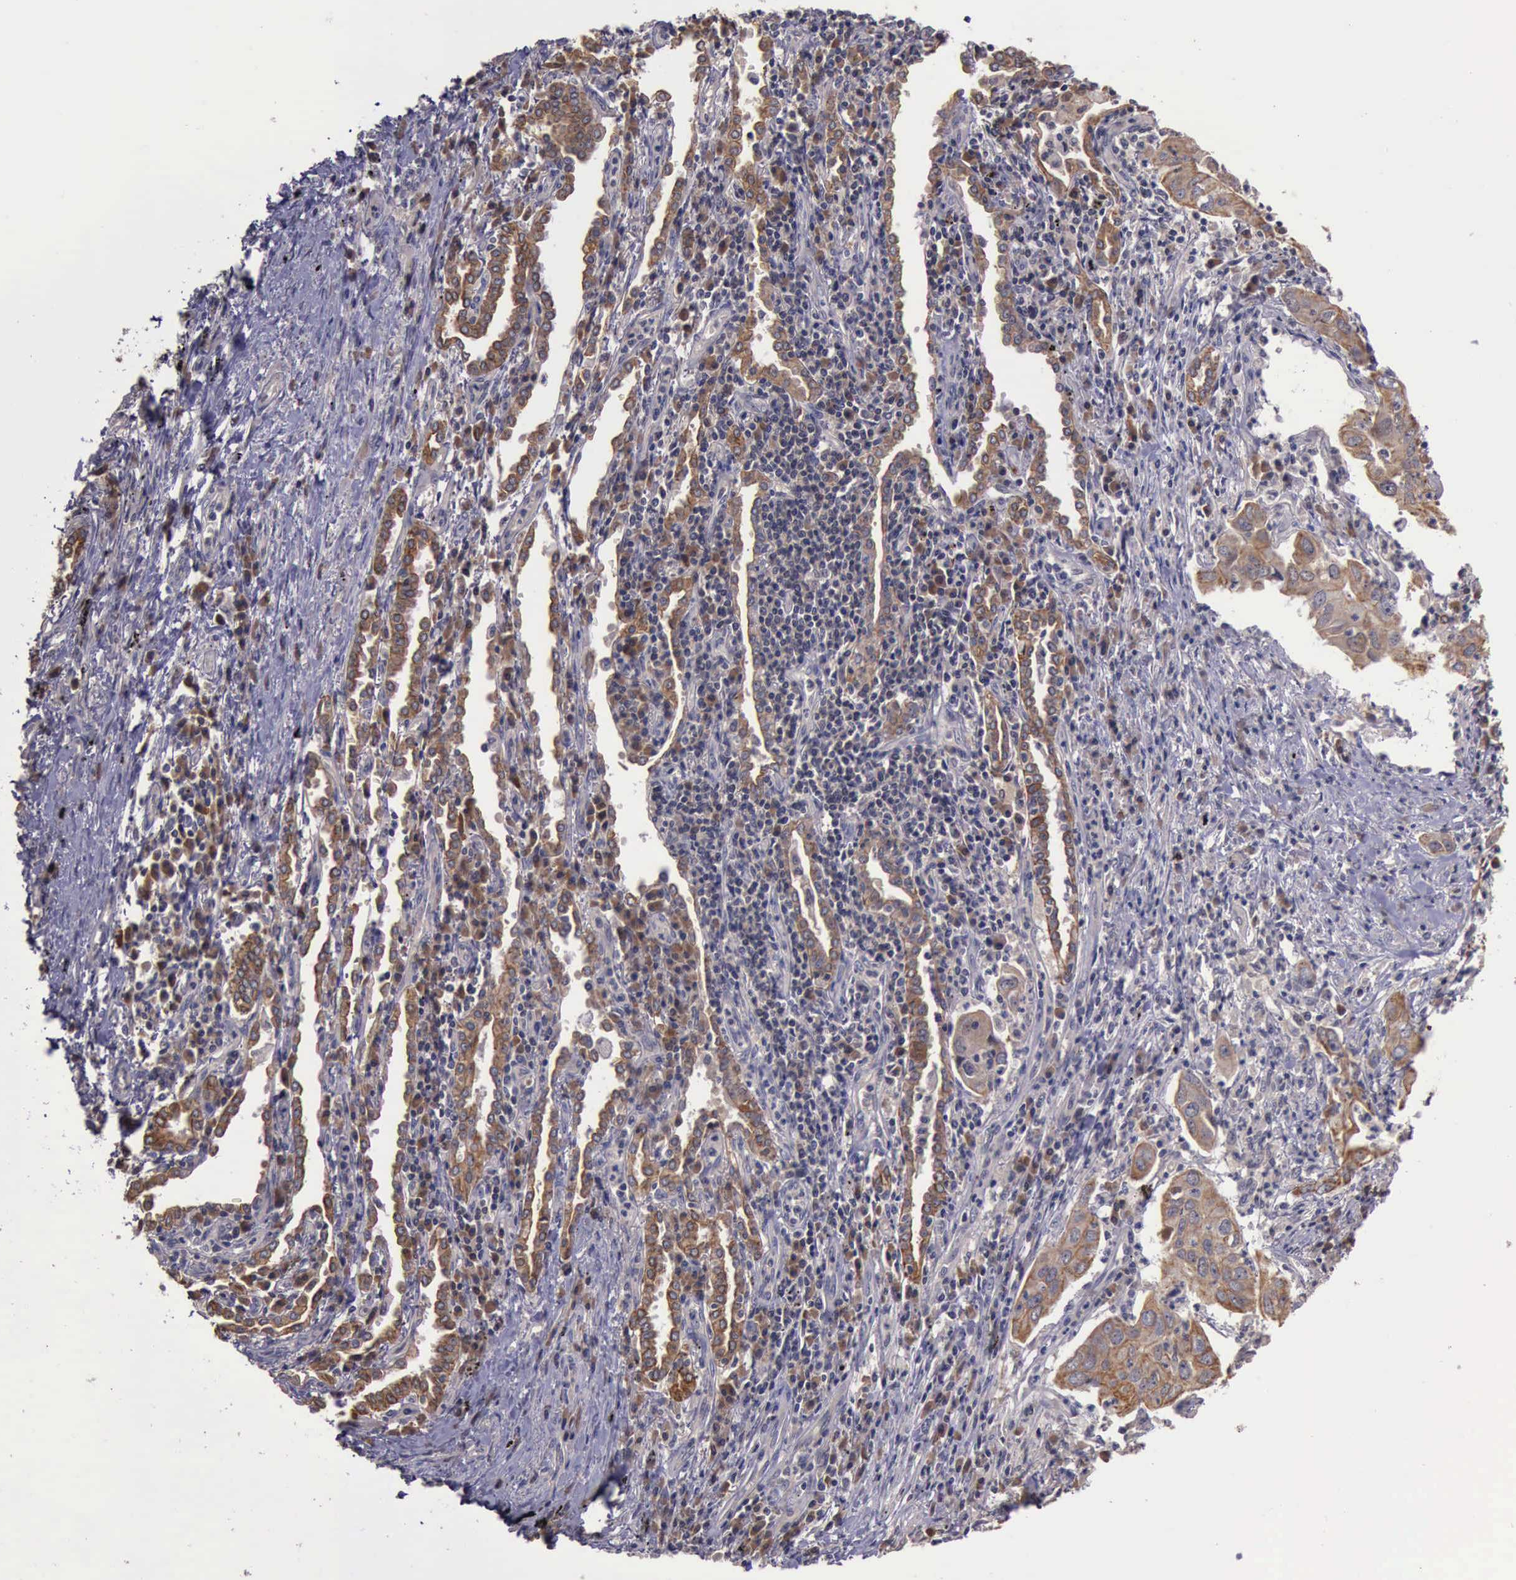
{"staining": {"intensity": "weak", "quantity": "25%-75%", "location": "cytoplasmic/membranous"}, "tissue": "lung cancer", "cell_type": "Tumor cells", "image_type": "cancer", "snomed": [{"axis": "morphology", "description": "Adenocarcinoma, NOS"}, {"axis": "topography", "description": "Lung"}], "caption": "This is a histology image of immunohistochemistry (IHC) staining of lung cancer, which shows weak positivity in the cytoplasmic/membranous of tumor cells.", "gene": "RAB39B", "patient": {"sex": "male", "age": 48}}